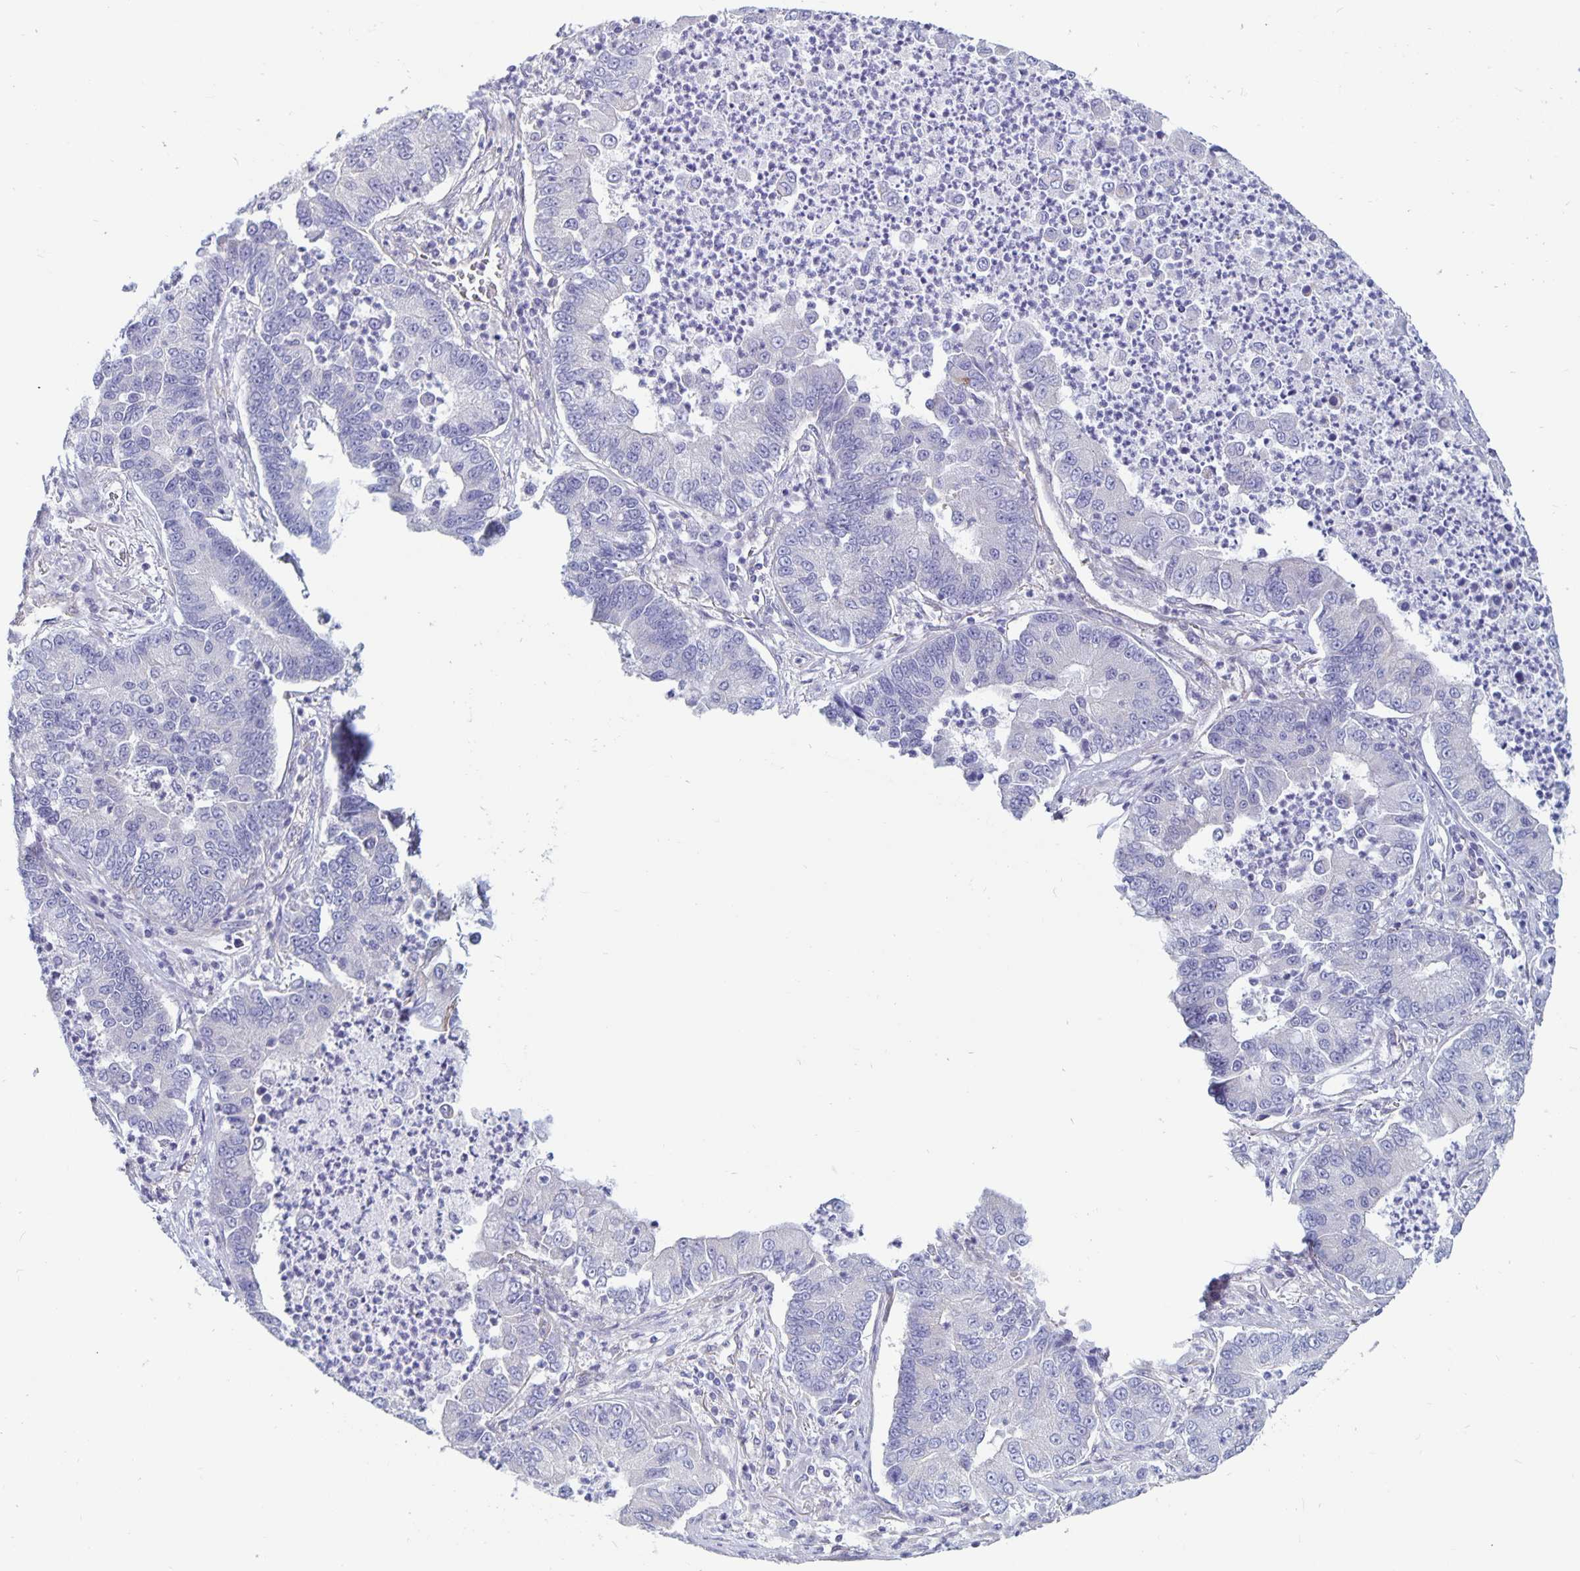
{"staining": {"intensity": "negative", "quantity": "none", "location": "none"}, "tissue": "lung cancer", "cell_type": "Tumor cells", "image_type": "cancer", "snomed": [{"axis": "morphology", "description": "Adenocarcinoma, NOS"}, {"axis": "topography", "description": "Lung"}], "caption": "Tumor cells show no significant protein positivity in lung cancer (adenocarcinoma). (Brightfield microscopy of DAB IHC at high magnification).", "gene": "PLCB3", "patient": {"sex": "female", "age": 57}}